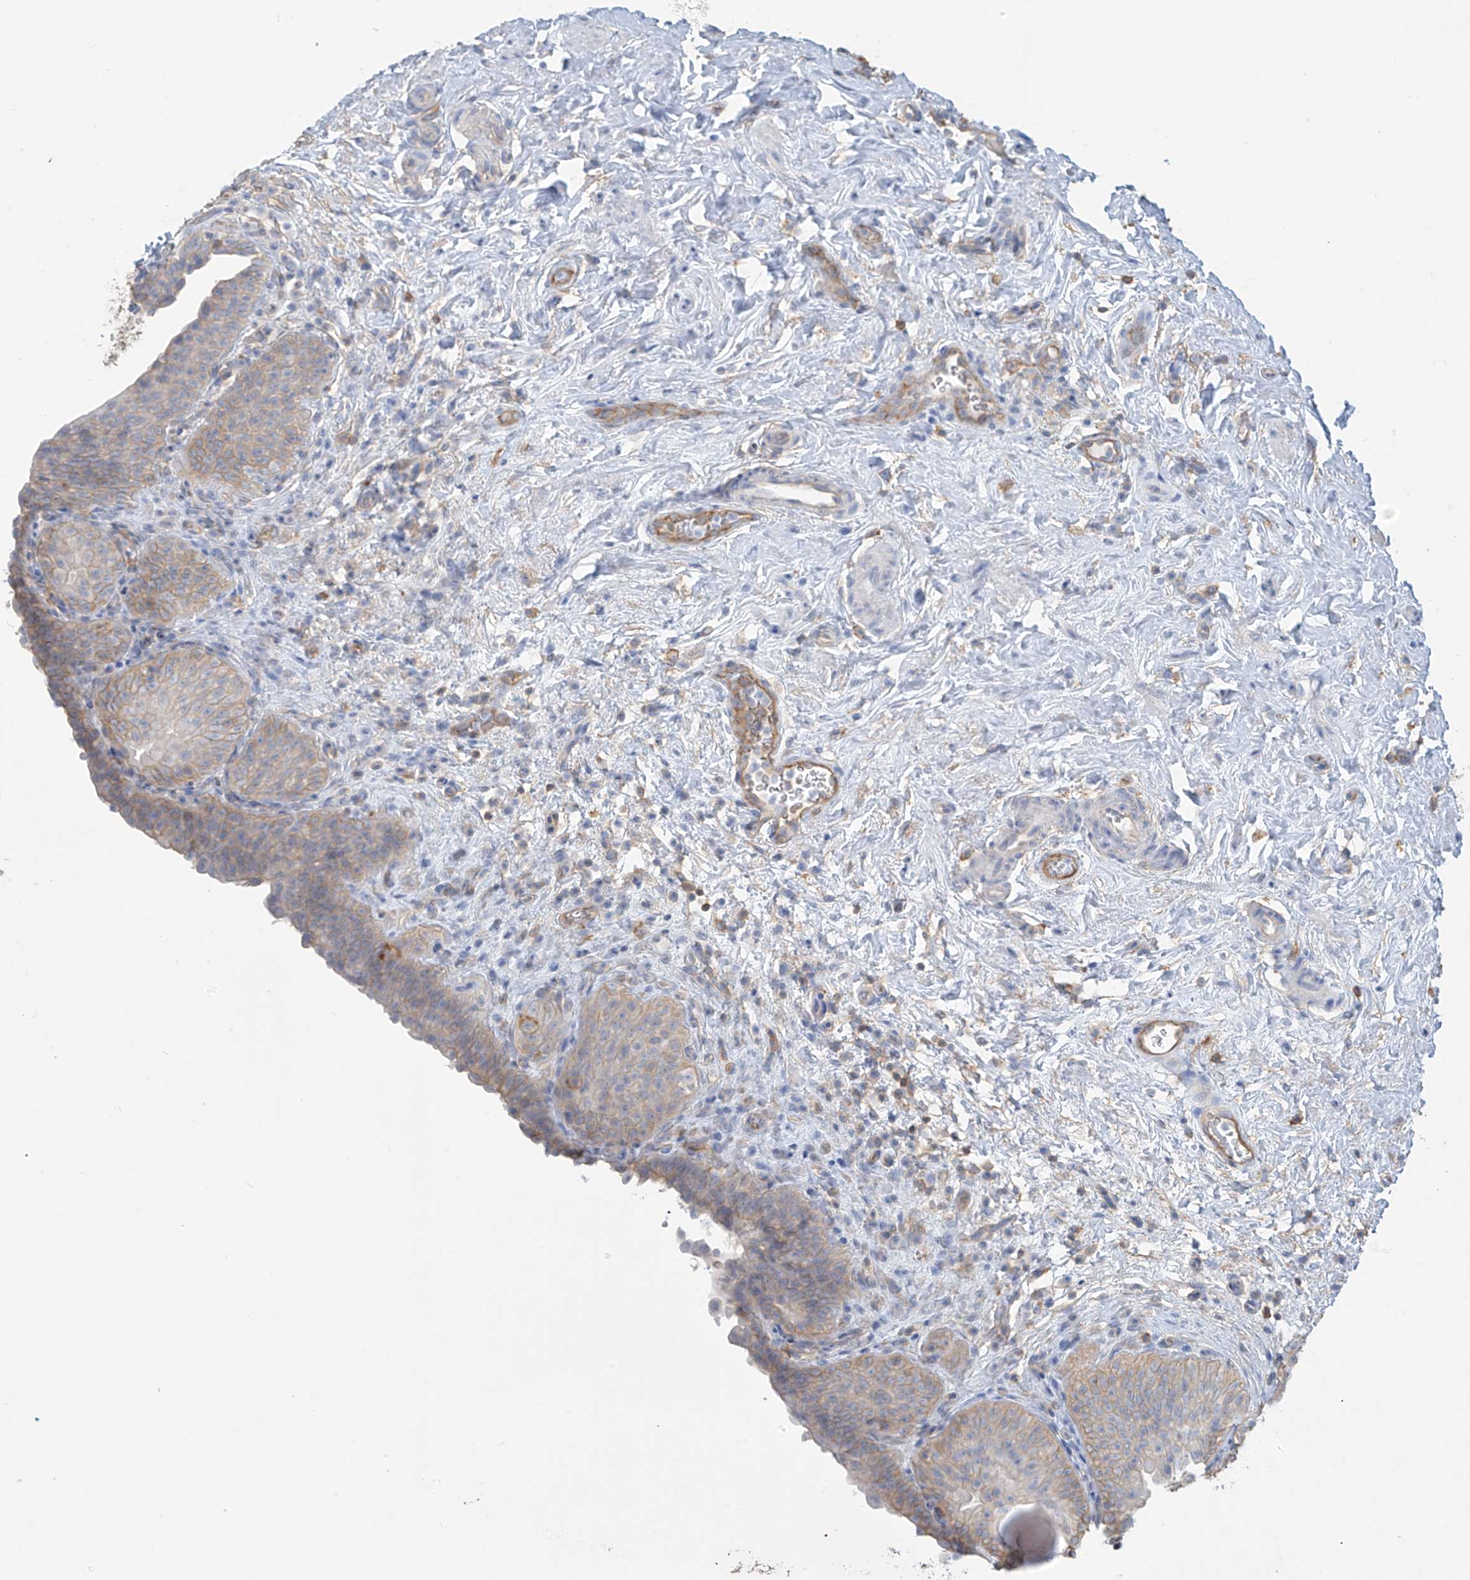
{"staining": {"intensity": "weak", "quantity": "25%-75%", "location": "cytoplasmic/membranous"}, "tissue": "urinary bladder", "cell_type": "Urothelial cells", "image_type": "normal", "snomed": [{"axis": "morphology", "description": "Normal tissue, NOS"}, {"axis": "topography", "description": "Urinary bladder"}], "caption": "DAB immunohistochemical staining of benign human urinary bladder shows weak cytoplasmic/membranous protein staining in approximately 25%-75% of urothelial cells. (Brightfield microscopy of DAB IHC at high magnification).", "gene": "ZNF846", "patient": {"sex": "male", "age": 83}}